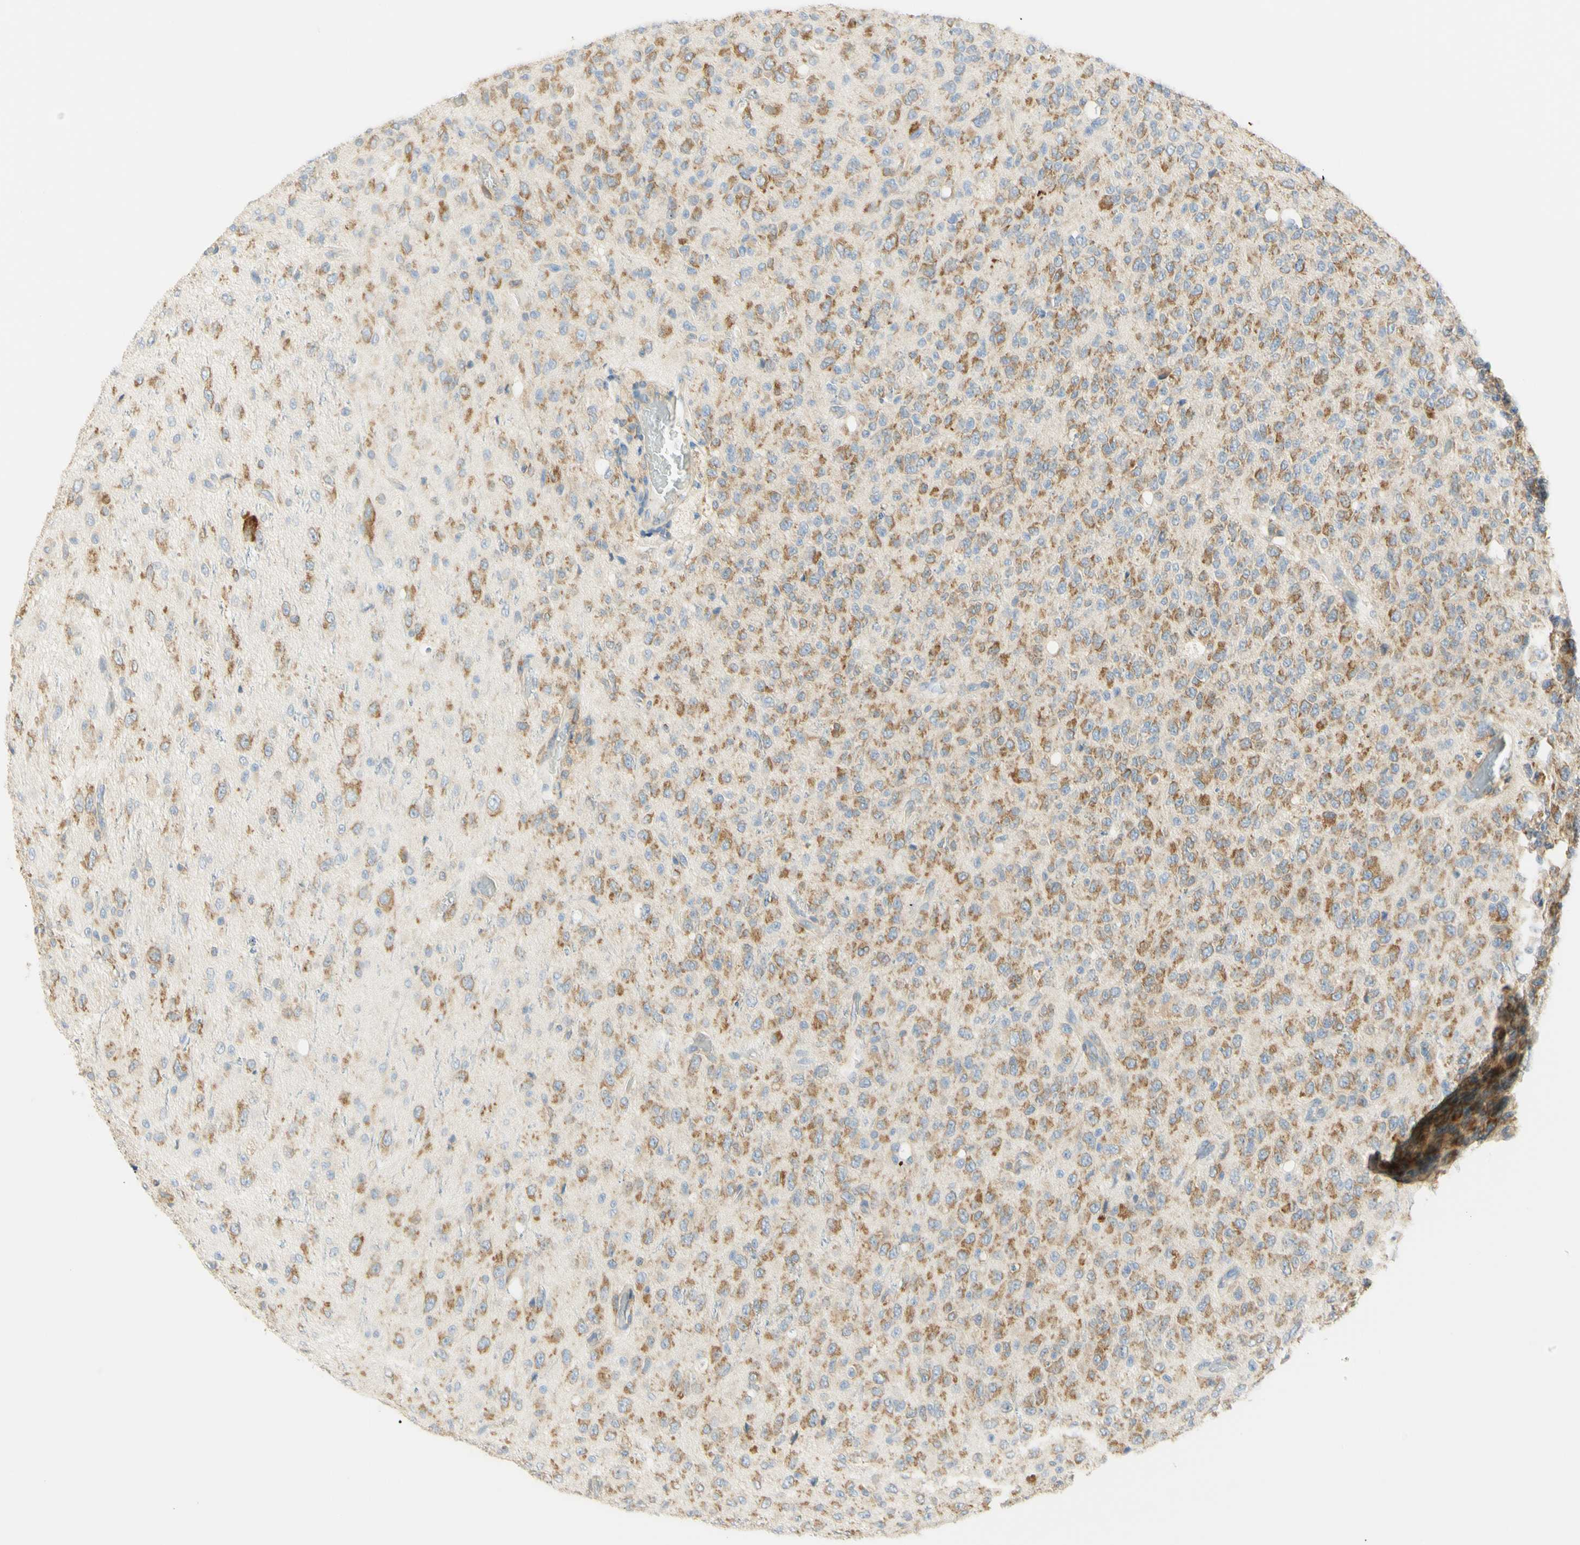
{"staining": {"intensity": "moderate", "quantity": ">75%", "location": "cytoplasmic/membranous"}, "tissue": "glioma", "cell_type": "Tumor cells", "image_type": "cancer", "snomed": [{"axis": "morphology", "description": "Glioma, malignant, High grade"}, {"axis": "topography", "description": "pancreas cauda"}], "caption": "Human high-grade glioma (malignant) stained with a brown dye displays moderate cytoplasmic/membranous positive expression in about >75% of tumor cells.", "gene": "MANF", "patient": {"sex": "male", "age": 60}}